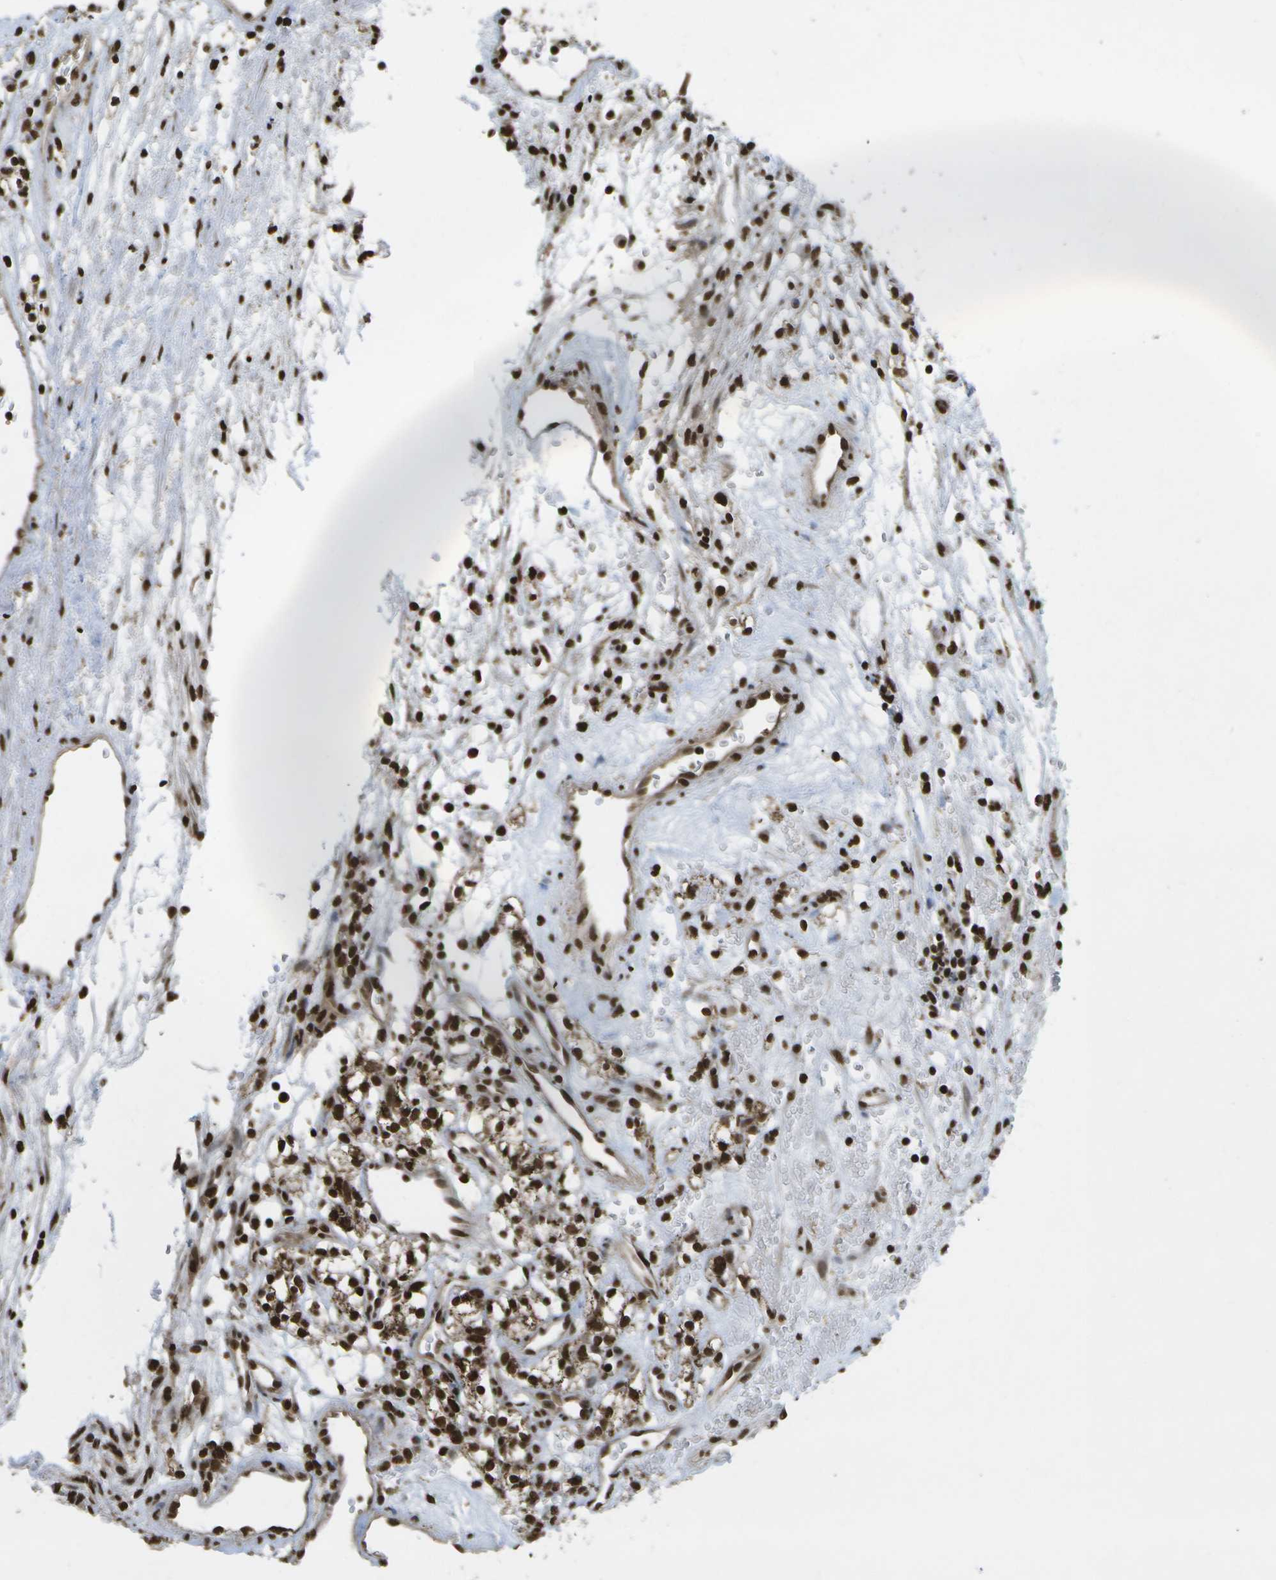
{"staining": {"intensity": "strong", "quantity": ">75%", "location": "nuclear"}, "tissue": "renal cancer", "cell_type": "Tumor cells", "image_type": "cancer", "snomed": [{"axis": "morphology", "description": "Adenocarcinoma, NOS"}, {"axis": "topography", "description": "Kidney"}], "caption": "Protein expression analysis of human renal cancer (adenocarcinoma) reveals strong nuclear staining in approximately >75% of tumor cells.", "gene": "SPEN", "patient": {"sex": "male", "age": 59}}